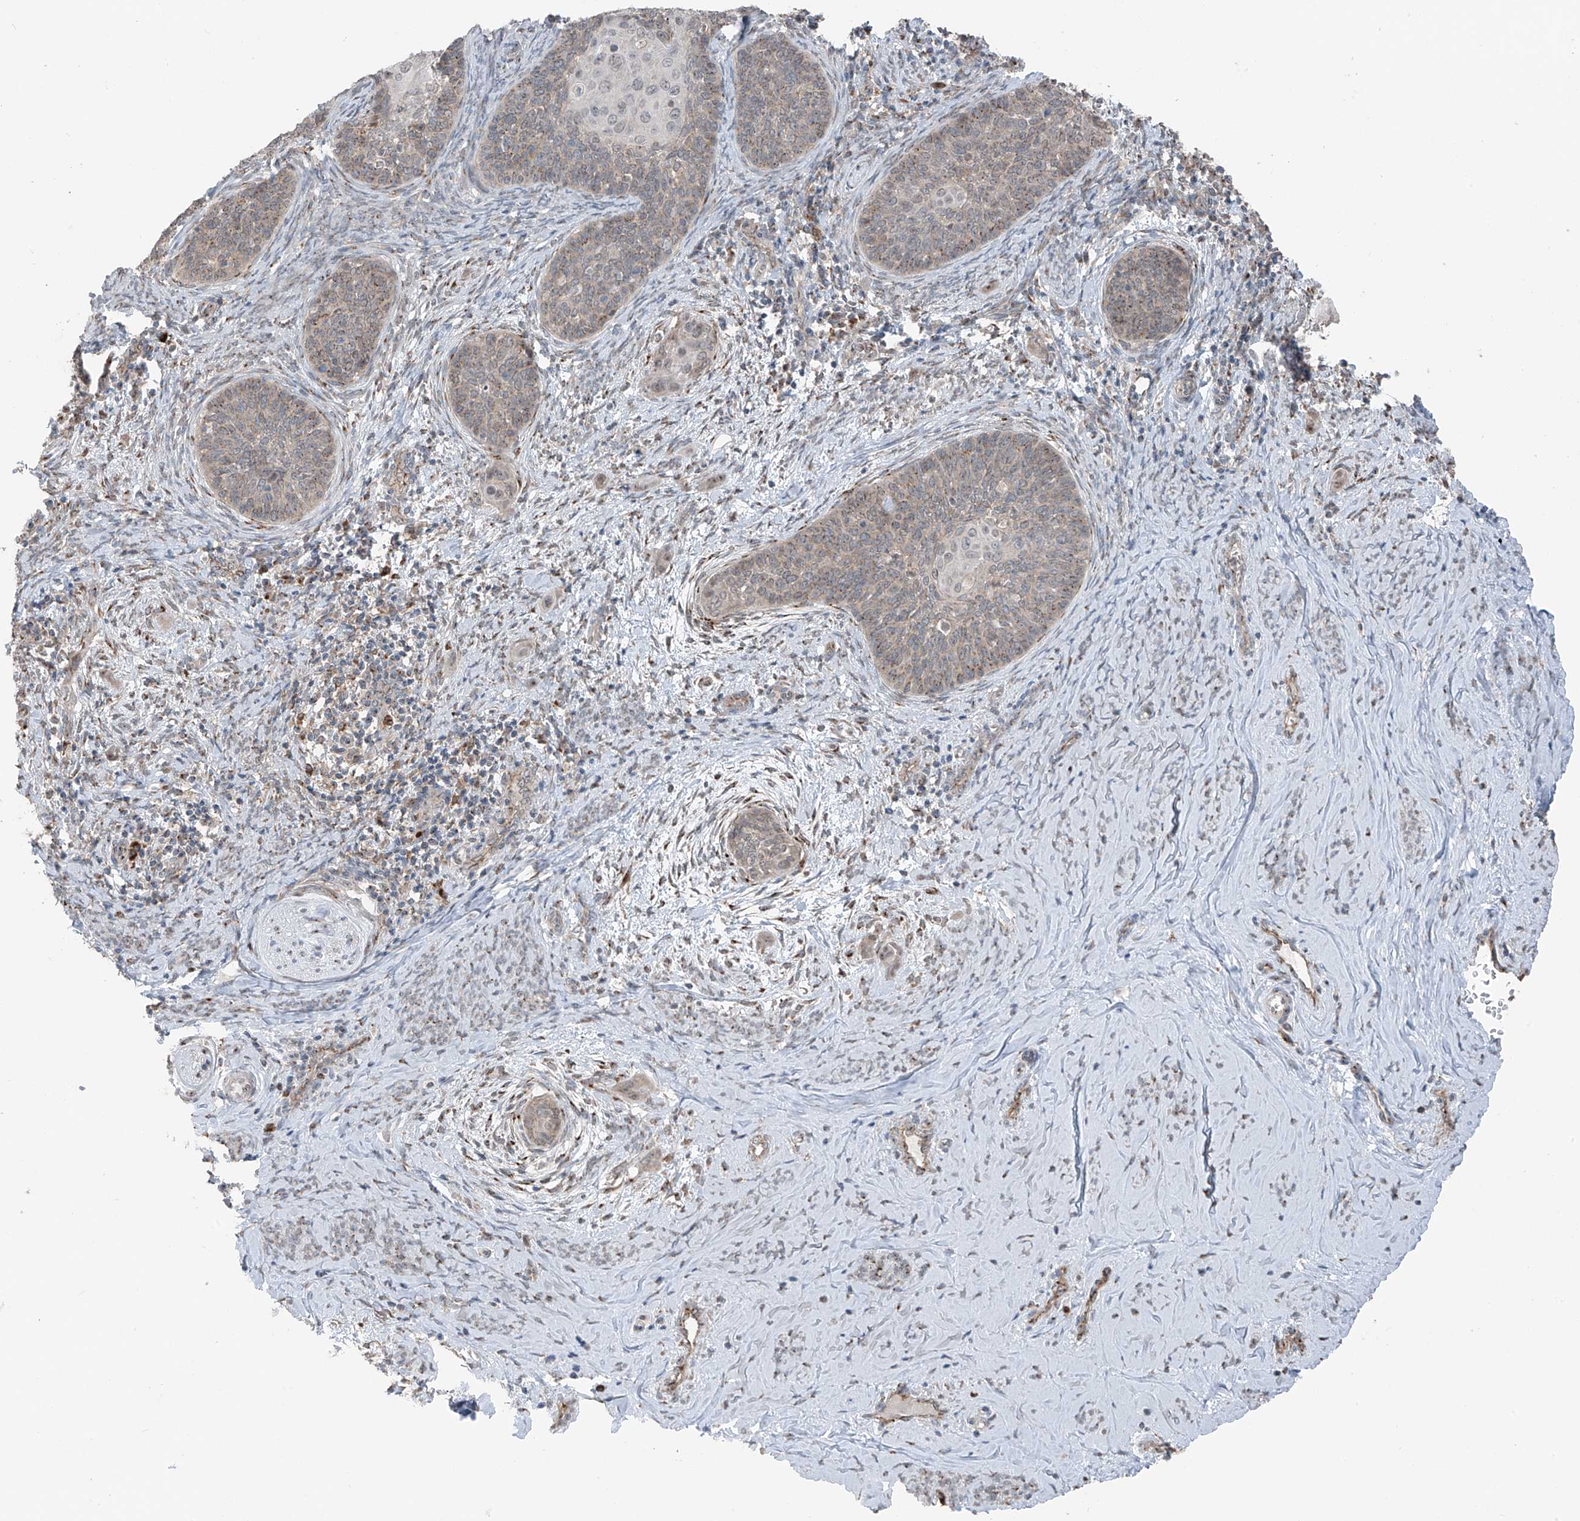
{"staining": {"intensity": "weak", "quantity": "25%-75%", "location": "cytoplasmic/membranous"}, "tissue": "cervical cancer", "cell_type": "Tumor cells", "image_type": "cancer", "snomed": [{"axis": "morphology", "description": "Squamous cell carcinoma, NOS"}, {"axis": "topography", "description": "Cervix"}], "caption": "Weak cytoplasmic/membranous staining is present in about 25%-75% of tumor cells in cervical squamous cell carcinoma. (DAB IHC with brightfield microscopy, high magnification).", "gene": "ERLEC1", "patient": {"sex": "female", "age": 33}}